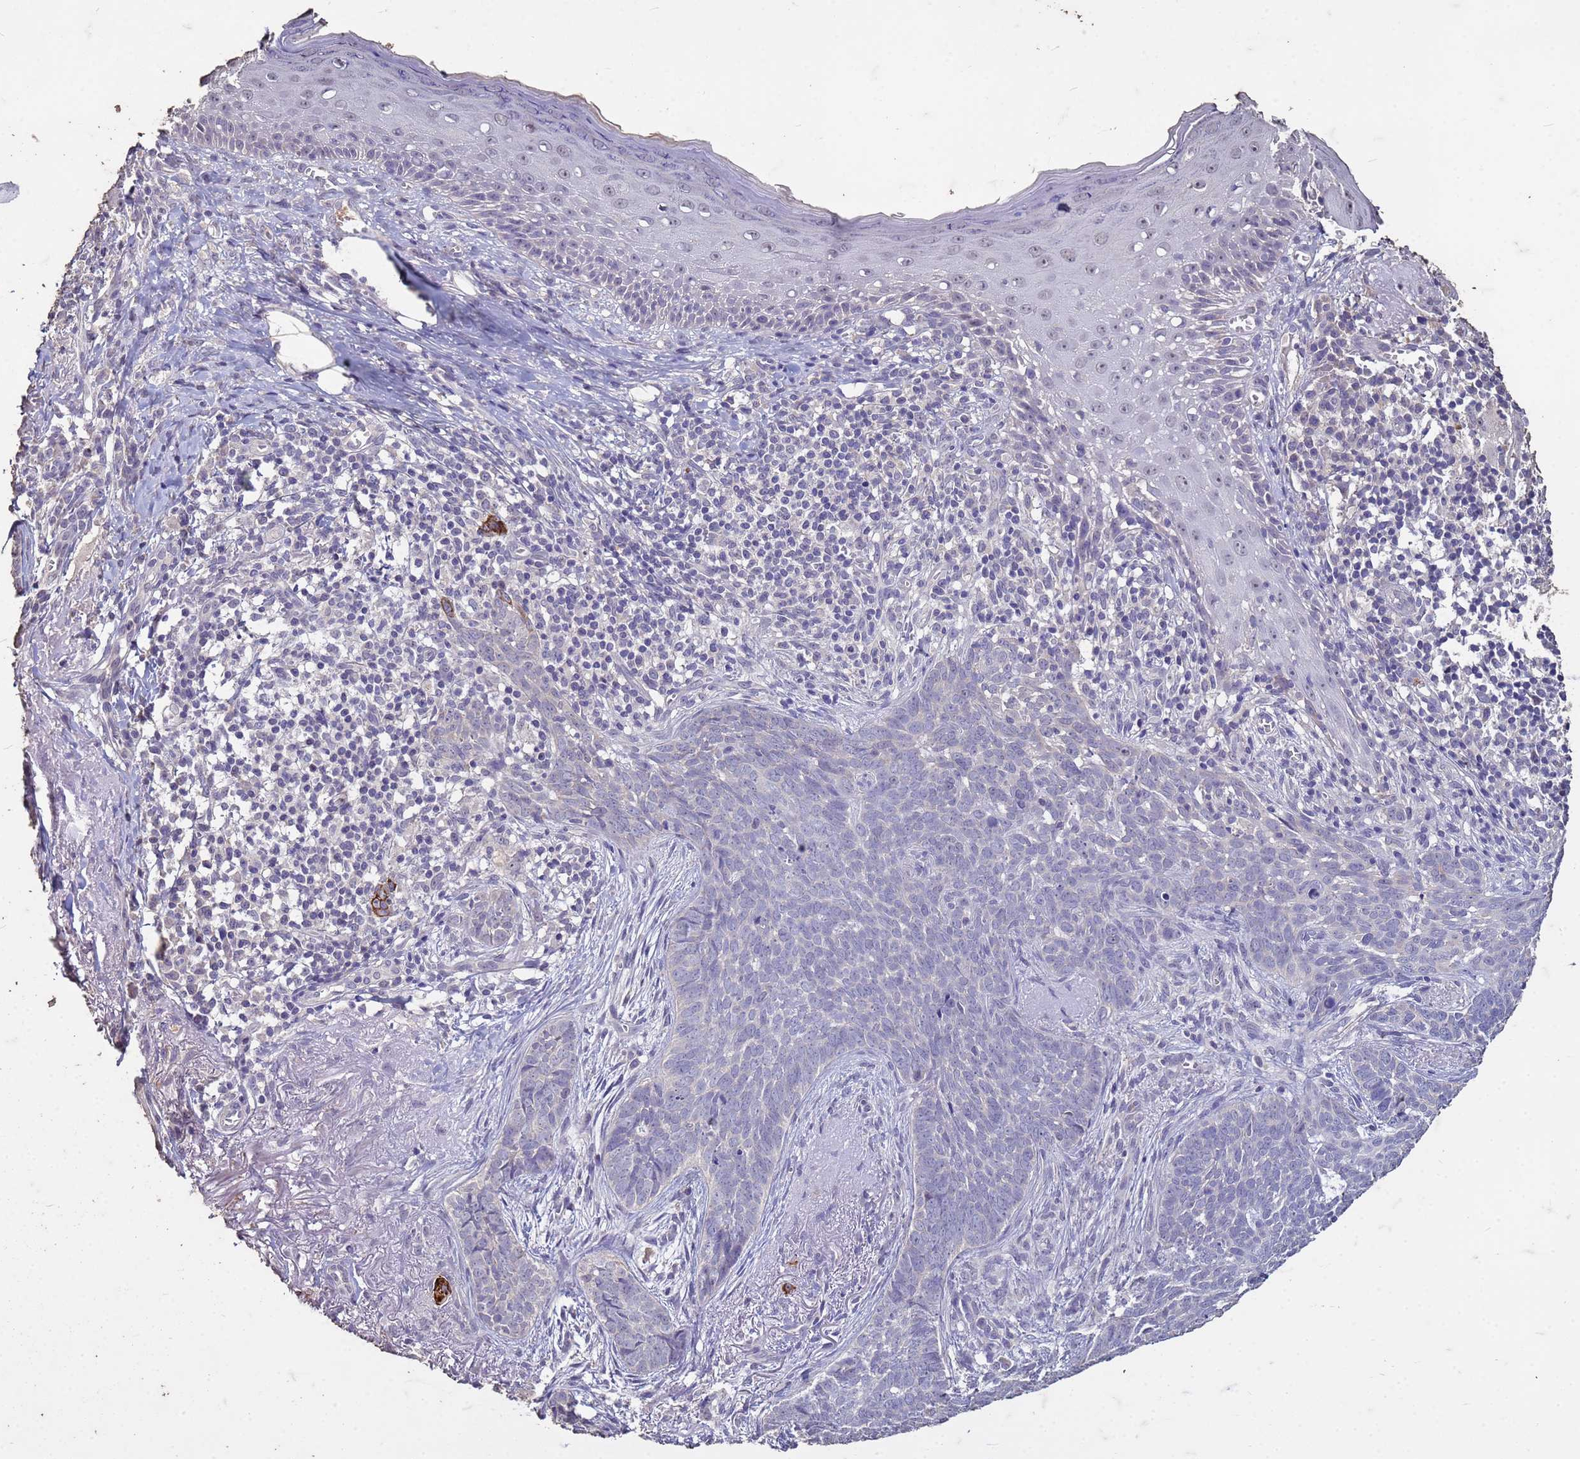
{"staining": {"intensity": "negative", "quantity": "none", "location": "none"}, "tissue": "skin cancer", "cell_type": "Tumor cells", "image_type": "cancer", "snomed": [{"axis": "morphology", "description": "Basal cell carcinoma"}, {"axis": "topography", "description": "Skin"}], "caption": "The immunohistochemistry photomicrograph has no significant positivity in tumor cells of skin cancer (basal cell carcinoma) tissue. The staining is performed using DAB brown chromogen with nuclei counter-stained in using hematoxylin.", "gene": "FAM184B", "patient": {"sex": "female", "age": 76}}